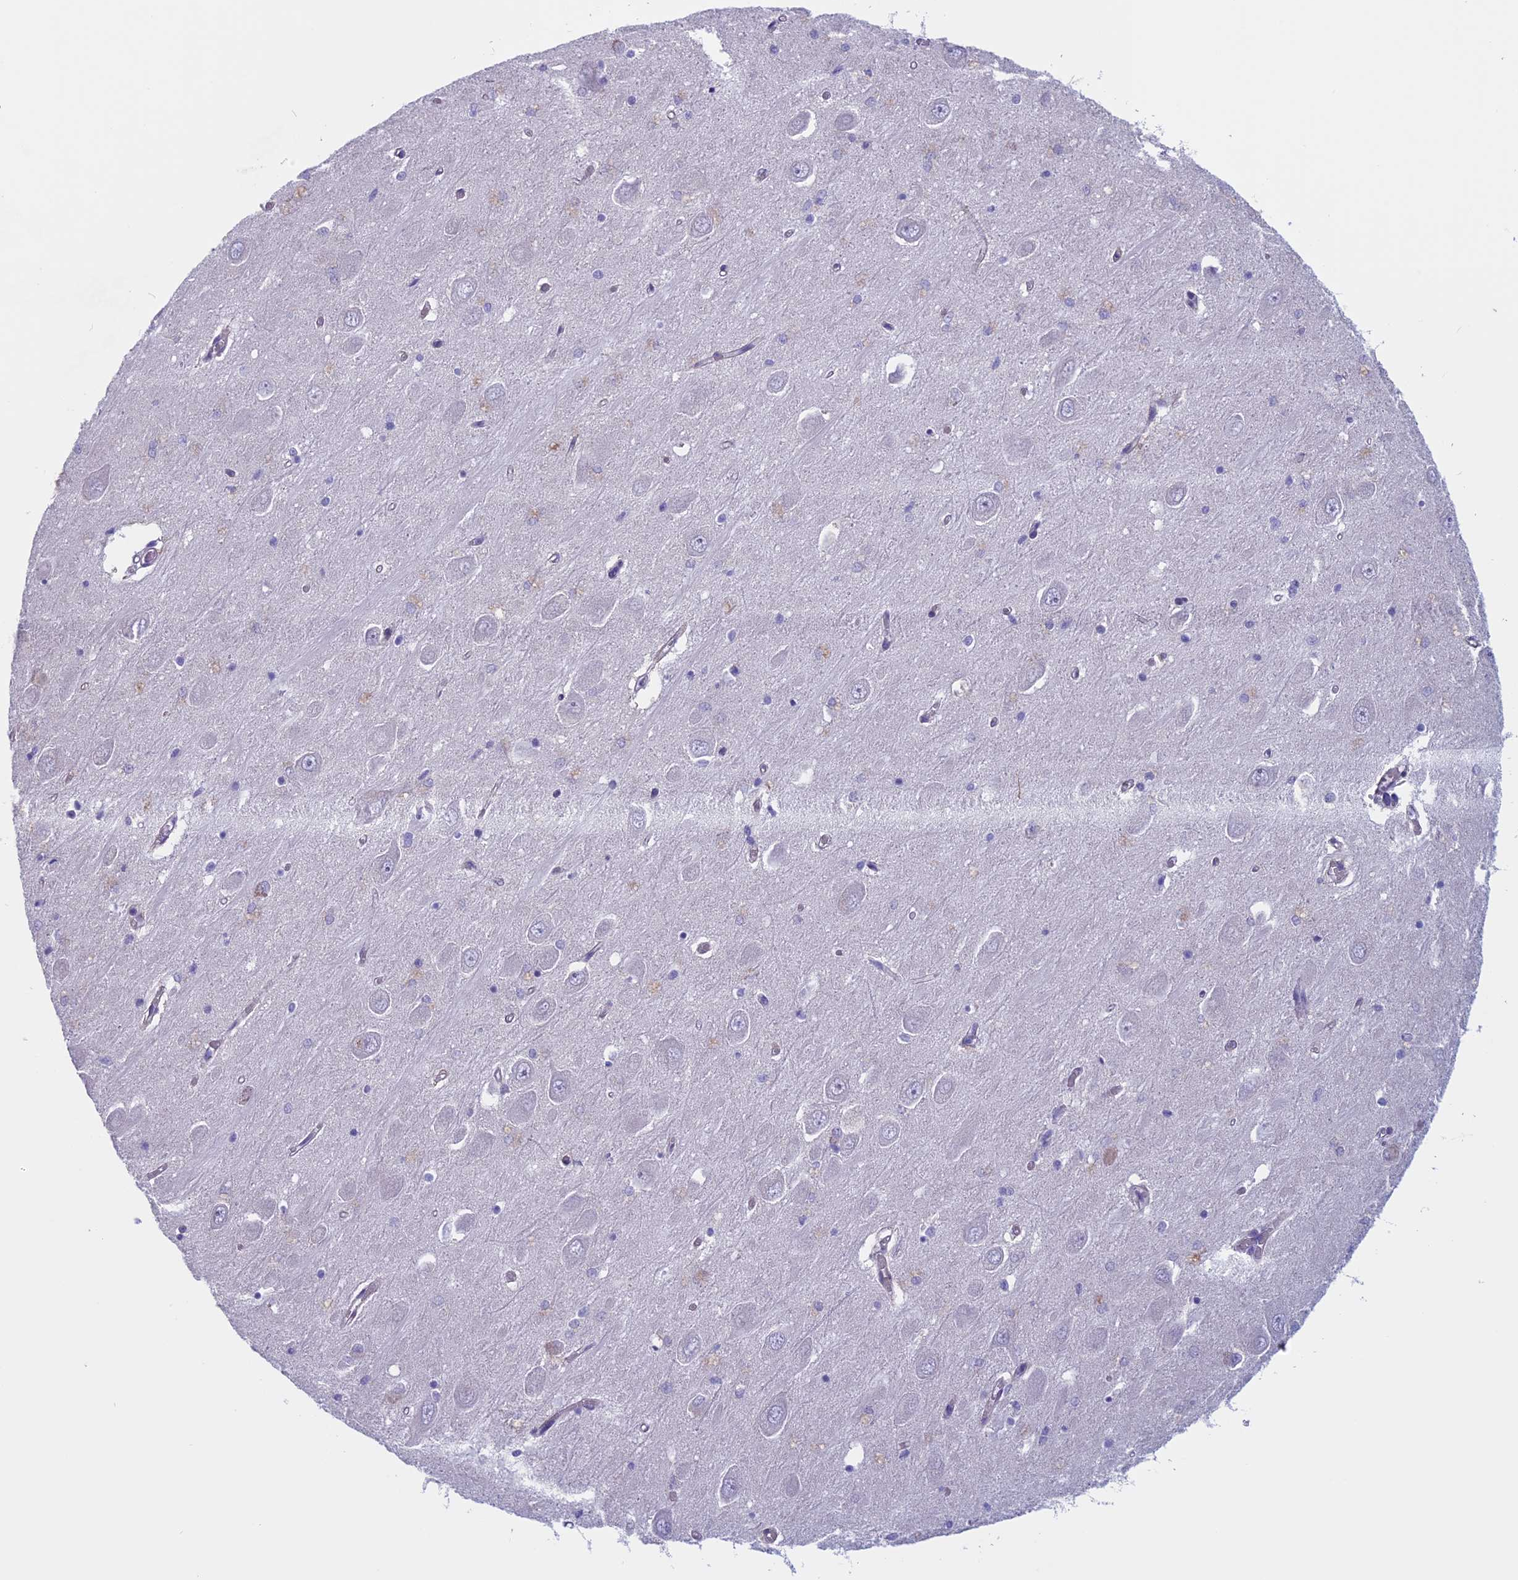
{"staining": {"intensity": "negative", "quantity": "none", "location": "none"}, "tissue": "hippocampus", "cell_type": "Glial cells", "image_type": "normal", "snomed": [{"axis": "morphology", "description": "Normal tissue, NOS"}, {"axis": "topography", "description": "Hippocampus"}], "caption": "Benign hippocampus was stained to show a protein in brown. There is no significant expression in glial cells.", "gene": "CNOT6L", "patient": {"sex": "male", "age": 70}}